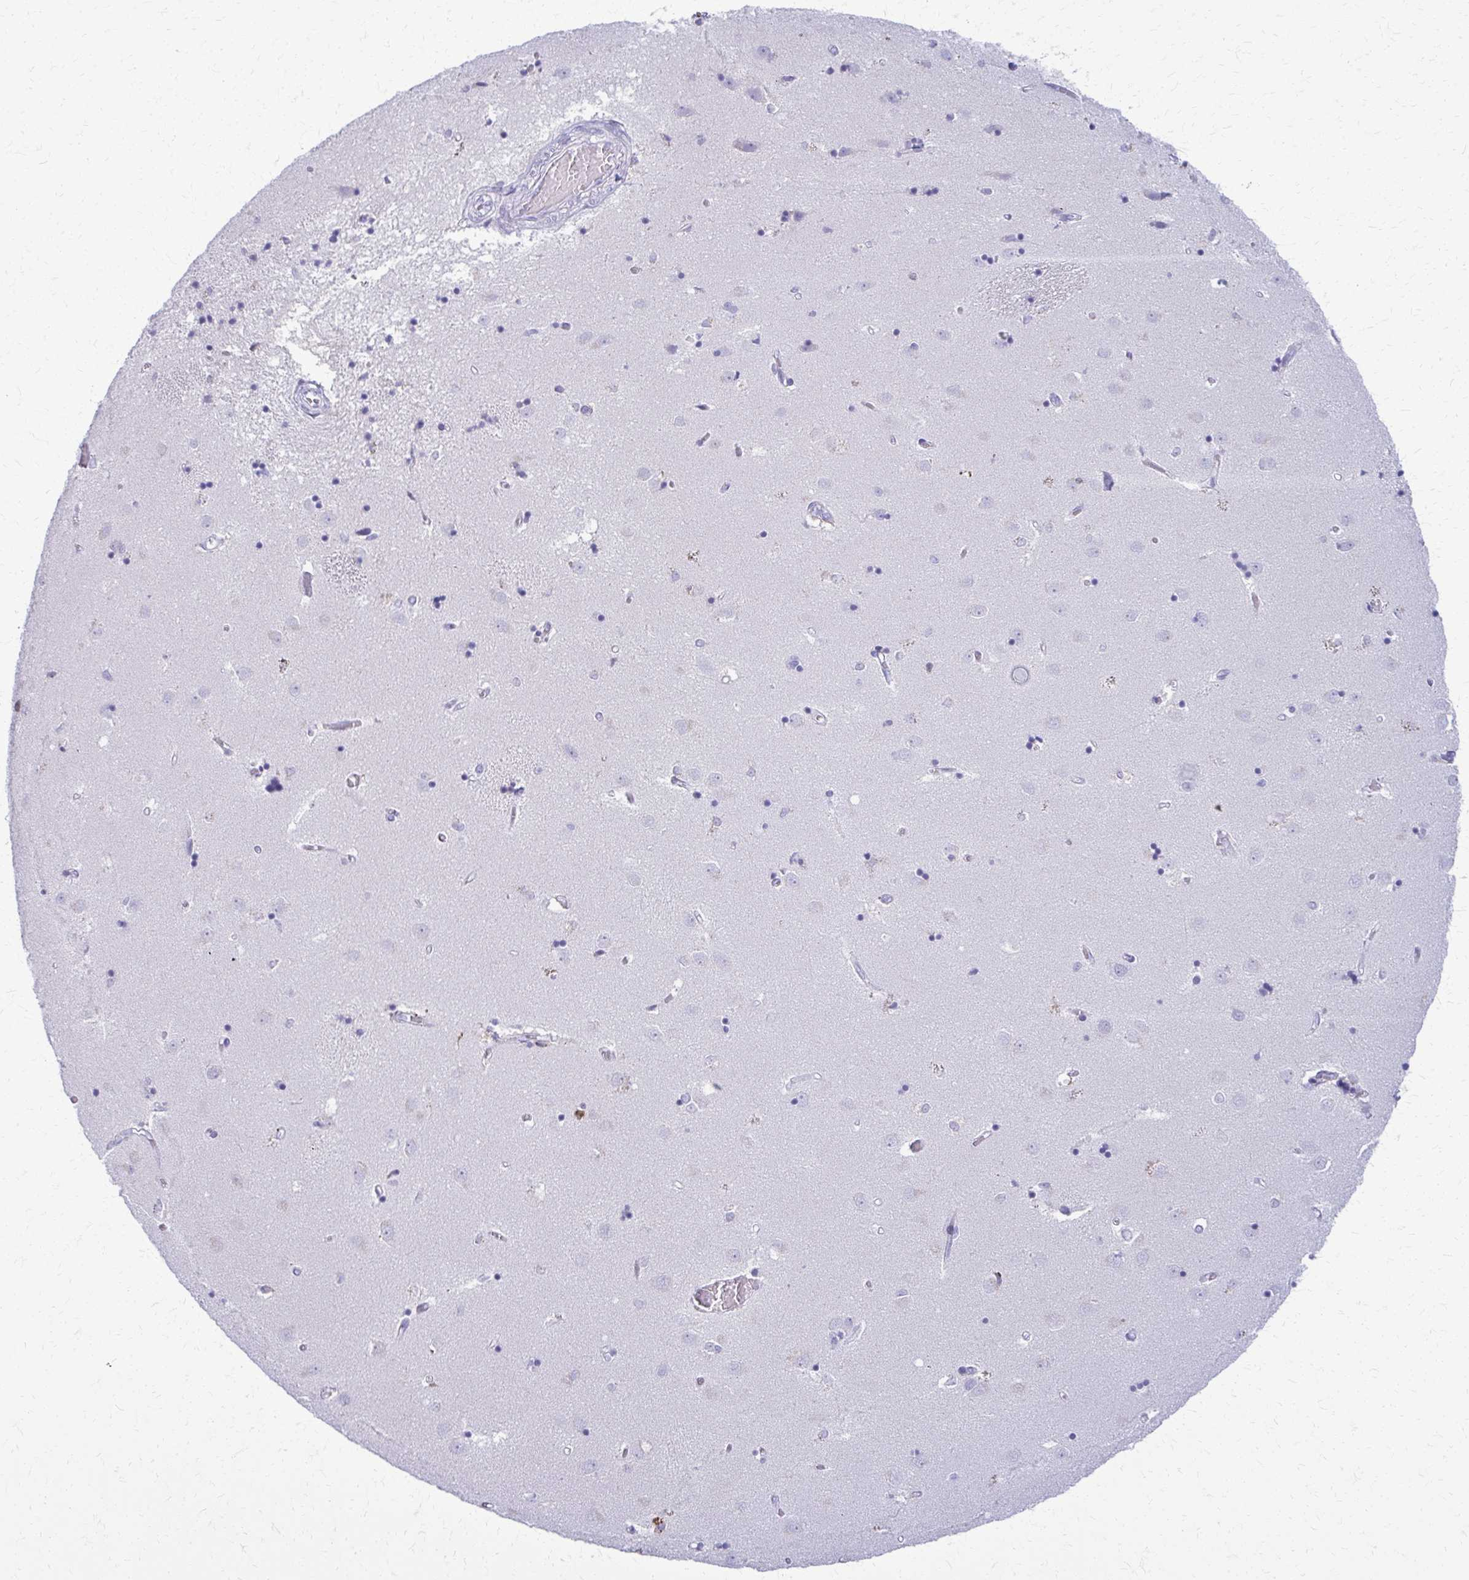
{"staining": {"intensity": "negative", "quantity": "none", "location": "none"}, "tissue": "caudate", "cell_type": "Glial cells", "image_type": "normal", "snomed": [{"axis": "morphology", "description": "Normal tissue, NOS"}, {"axis": "topography", "description": "Lateral ventricle wall"}], "caption": "This is a photomicrograph of immunohistochemistry (IHC) staining of unremarkable caudate, which shows no staining in glial cells. (Brightfield microscopy of DAB (3,3'-diaminobenzidine) immunohistochemistry (IHC) at high magnification).", "gene": "ACSM2A", "patient": {"sex": "male", "age": 54}}